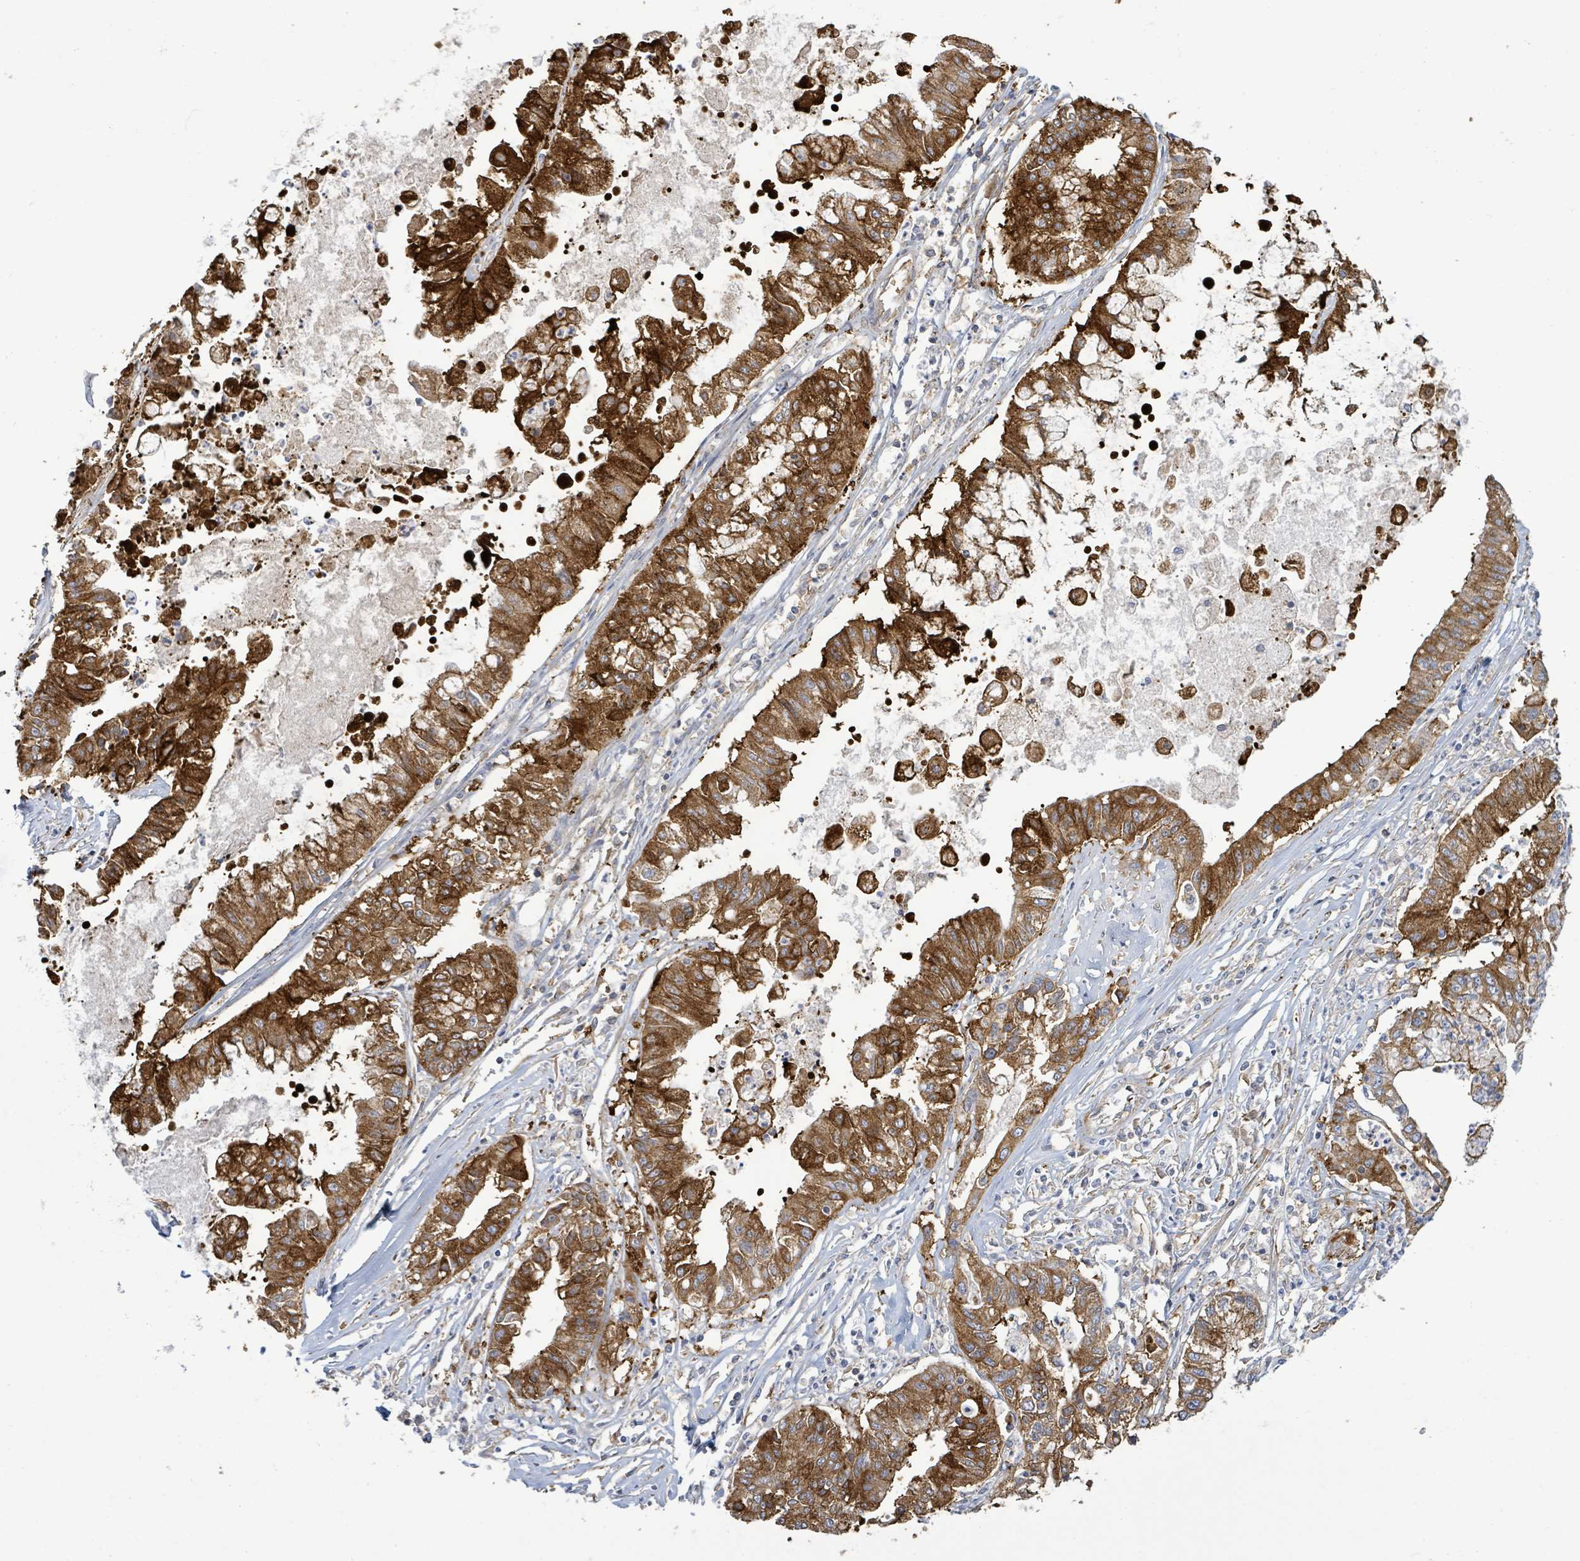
{"staining": {"intensity": "strong", "quantity": ">75%", "location": "cytoplasmic/membranous"}, "tissue": "ovarian cancer", "cell_type": "Tumor cells", "image_type": "cancer", "snomed": [{"axis": "morphology", "description": "Cystadenocarcinoma, mucinous, NOS"}, {"axis": "topography", "description": "Ovary"}], "caption": "High-power microscopy captured an IHC micrograph of ovarian cancer, revealing strong cytoplasmic/membranous staining in approximately >75% of tumor cells. Nuclei are stained in blue.", "gene": "EGFL7", "patient": {"sex": "female", "age": 70}}